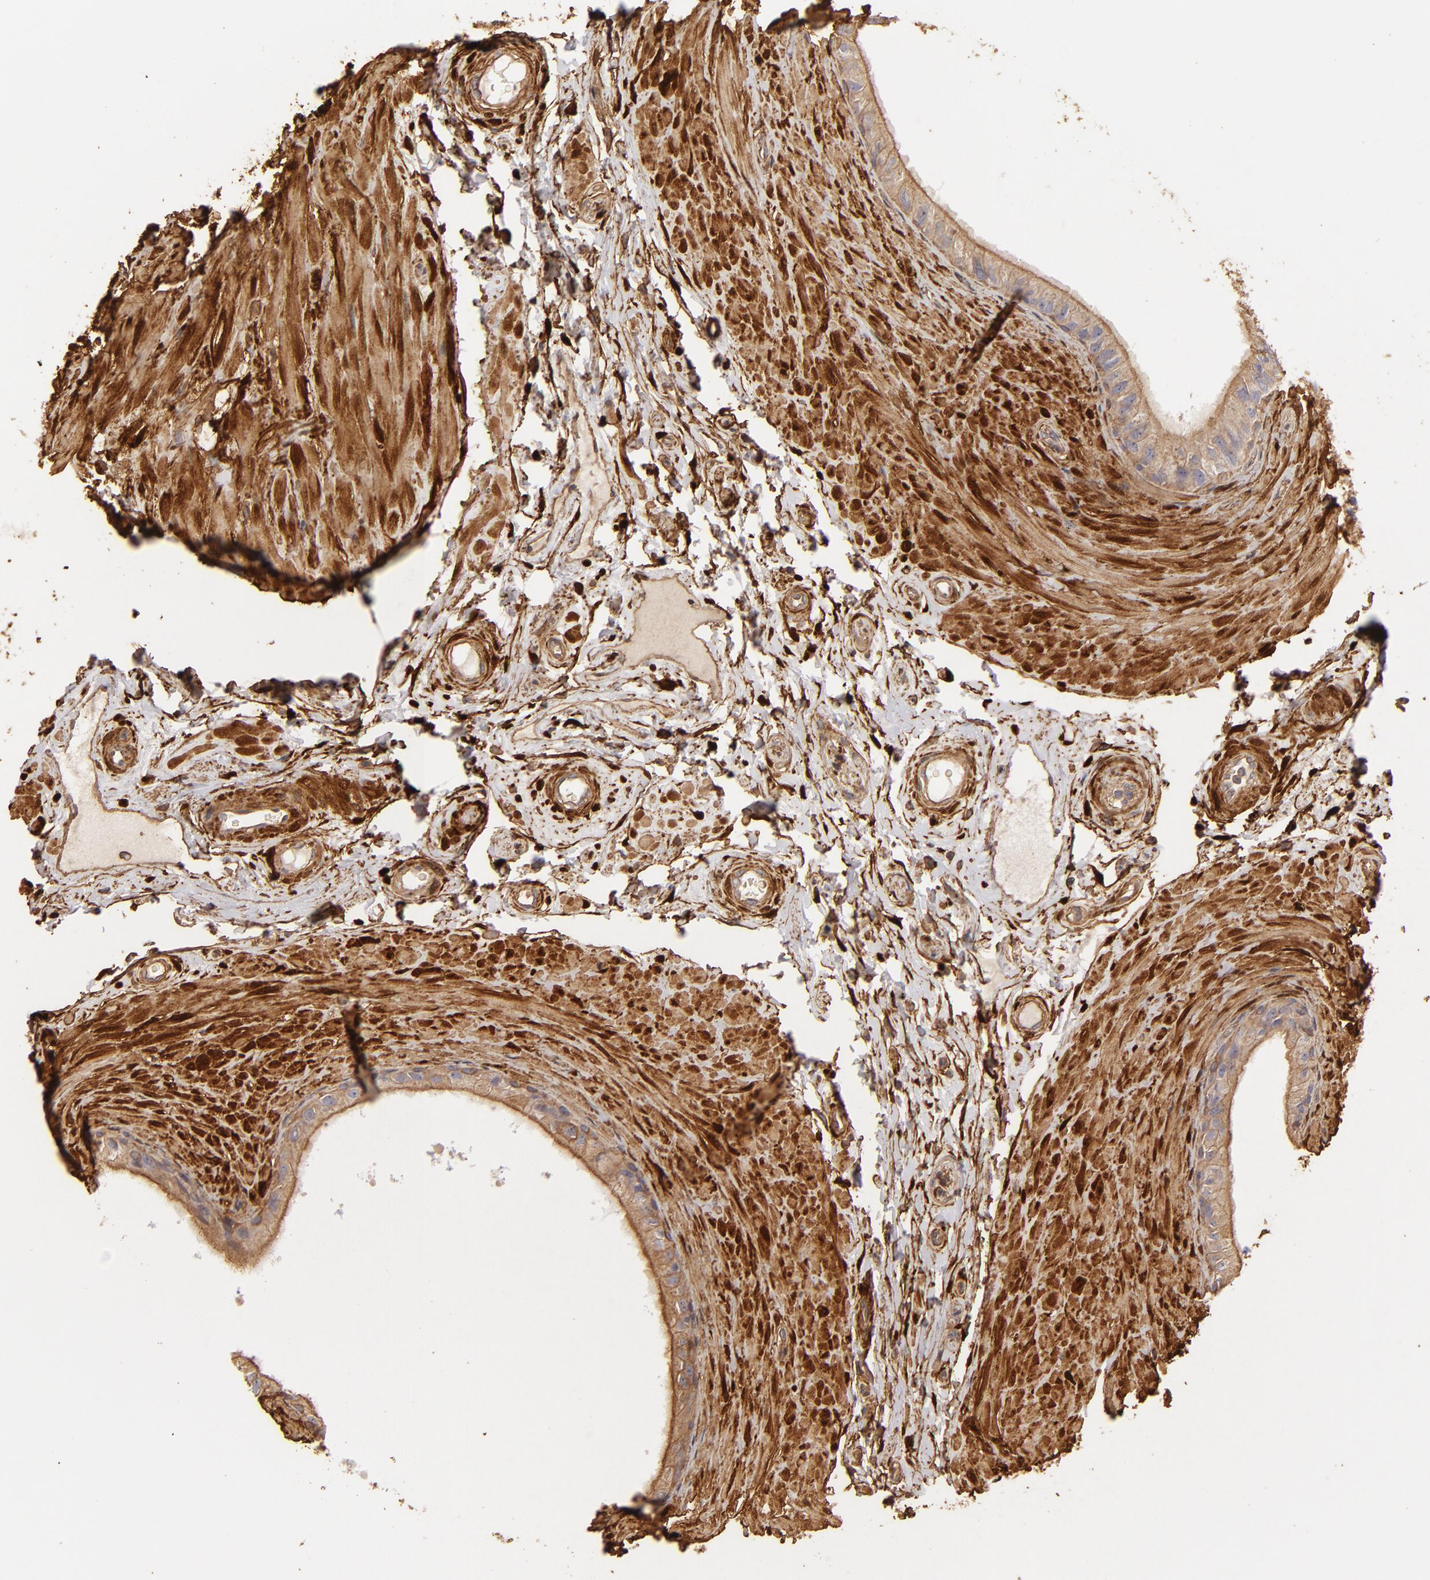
{"staining": {"intensity": "weak", "quantity": ">75%", "location": "cytoplasmic/membranous"}, "tissue": "epididymis", "cell_type": "Glandular cells", "image_type": "normal", "snomed": [{"axis": "morphology", "description": "Normal tissue, NOS"}, {"axis": "topography", "description": "Epididymis"}], "caption": "Human epididymis stained for a protein (brown) displays weak cytoplasmic/membranous positive expression in approximately >75% of glandular cells.", "gene": "HSPB6", "patient": {"sex": "male", "age": 68}}